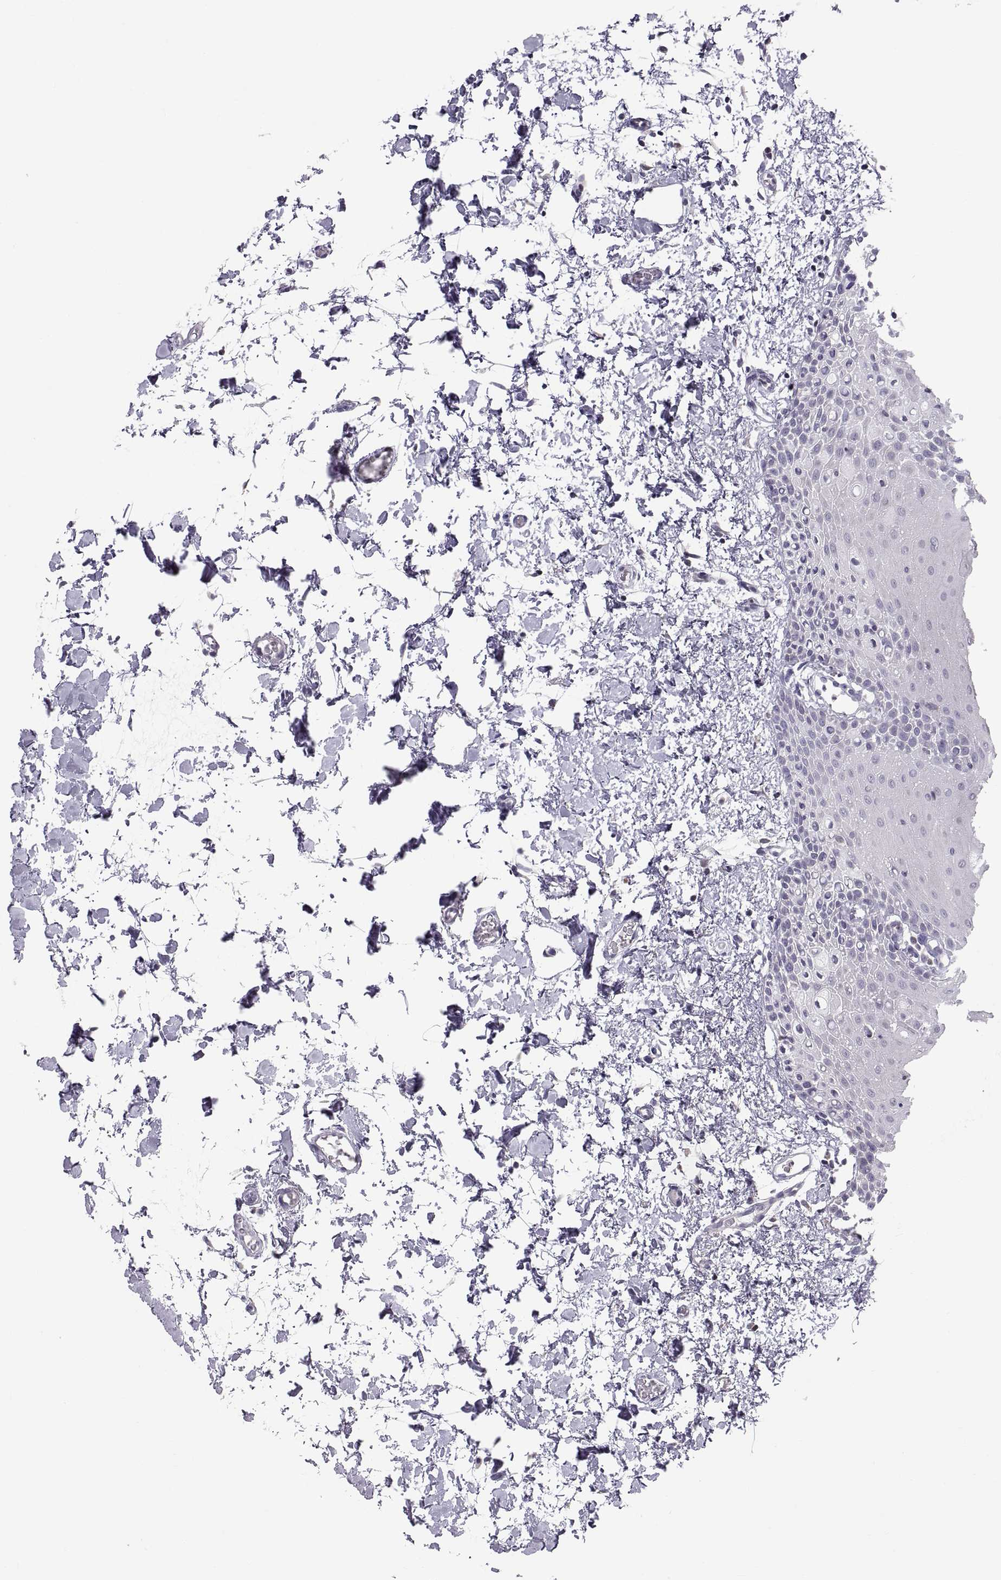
{"staining": {"intensity": "negative", "quantity": "none", "location": "none"}, "tissue": "oral mucosa", "cell_type": "Squamous epithelial cells", "image_type": "normal", "snomed": [{"axis": "morphology", "description": "Normal tissue, NOS"}, {"axis": "topography", "description": "Oral tissue"}], "caption": "The histopathology image reveals no staining of squamous epithelial cells in benign oral mucosa. (Immunohistochemistry (ihc), brightfield microscopy, high magnification).", "gene": "ERO1A", "patient": {"sex": "male", "age": 81}}